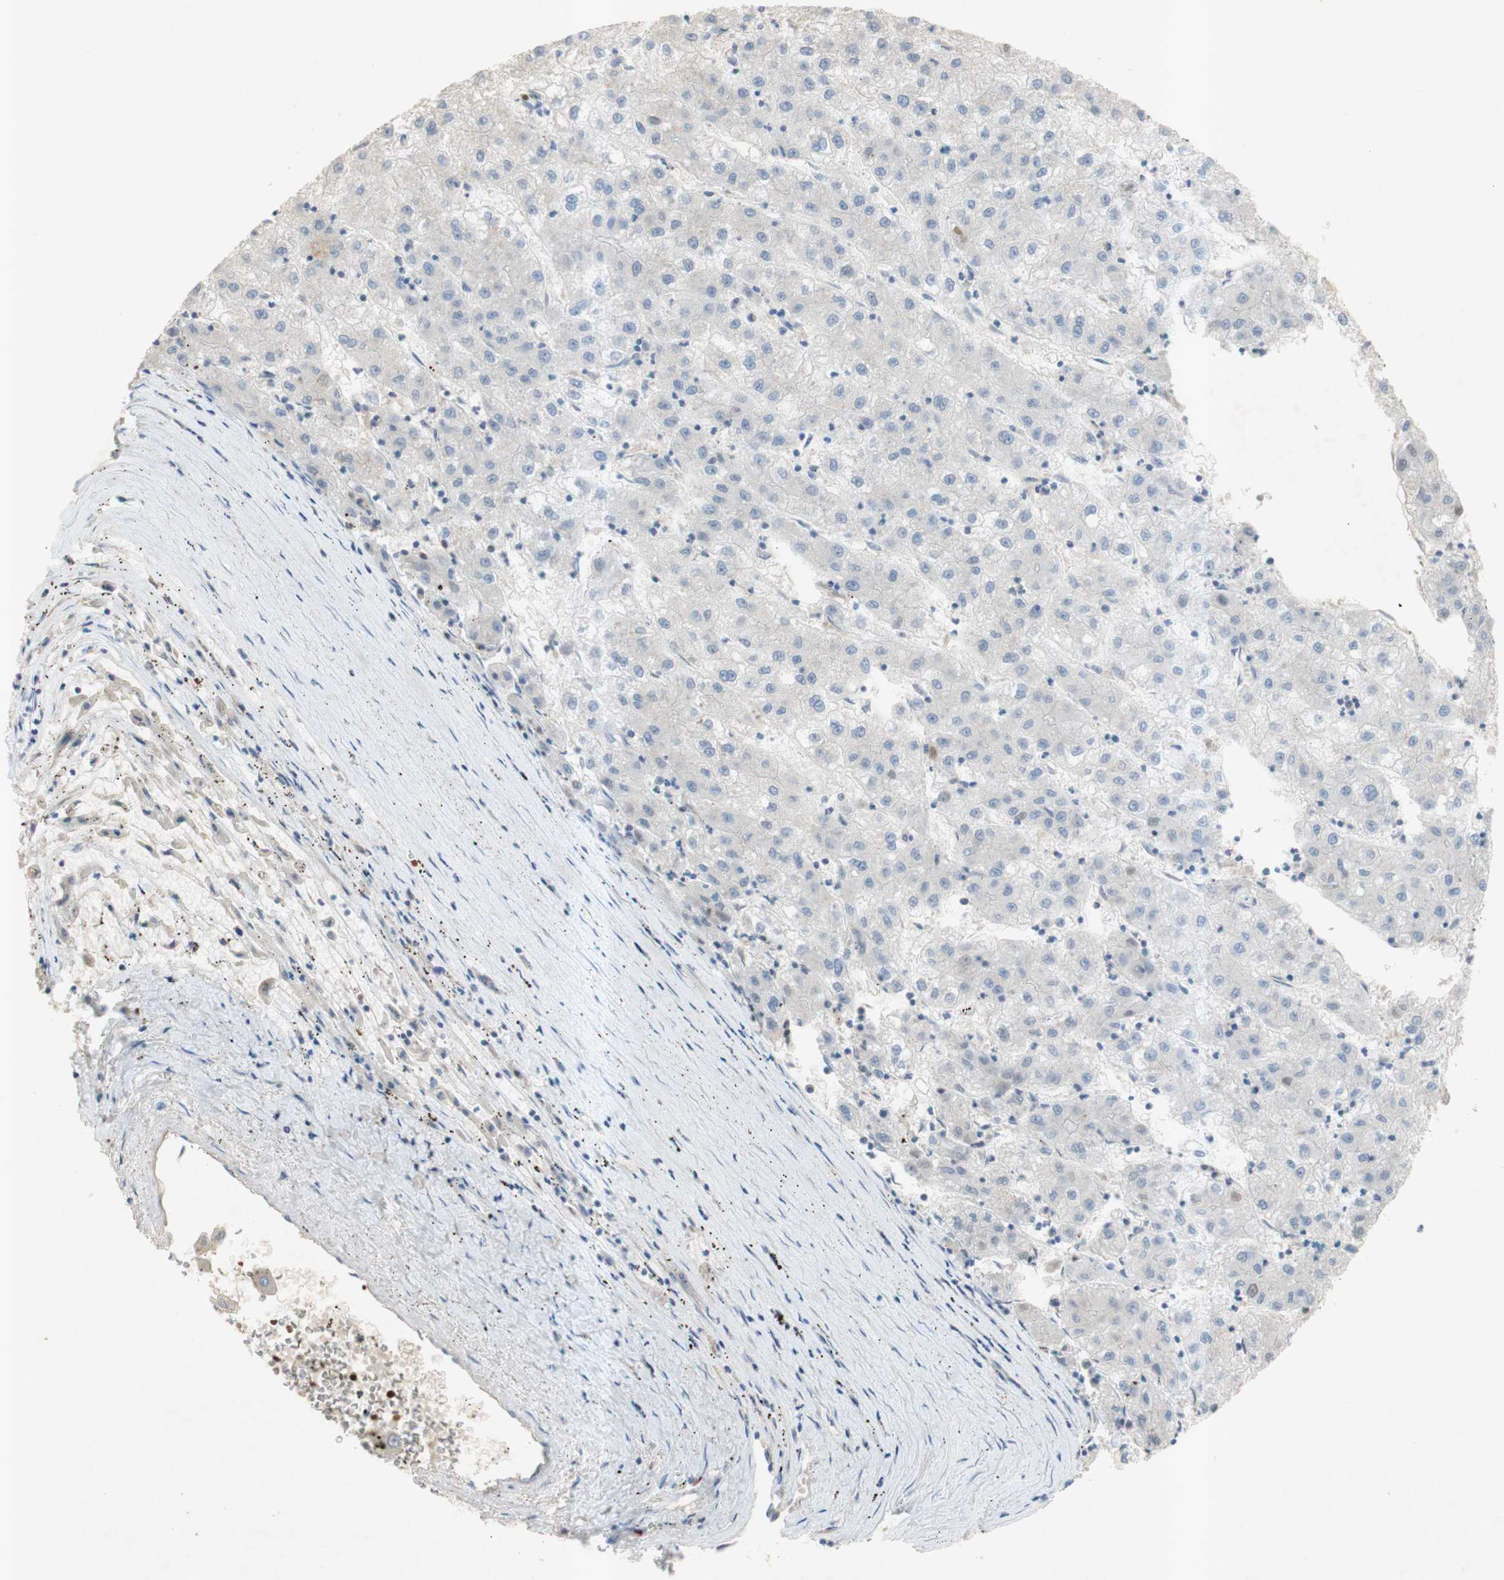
{"staining": {"intensity": "negative", "quantity": "none", "location": "none"}, "tissue": "liver cancer", "cell_type": "Tumor cells", "image_type": "cancer", "snomed": [{"axis": "morphology", "description": "Carcinoma, Hepatocellular, NOS"}, {"axis": "topography", "description": "Liver"}], "caption": "DAB (3,3'-diaminobenzidine) immunohistochemical staining of human liver cancer demonstrates no significant positivity in tumor cells.", "gene": "EPO", "patient": {"sex": "male", "age": 72}}